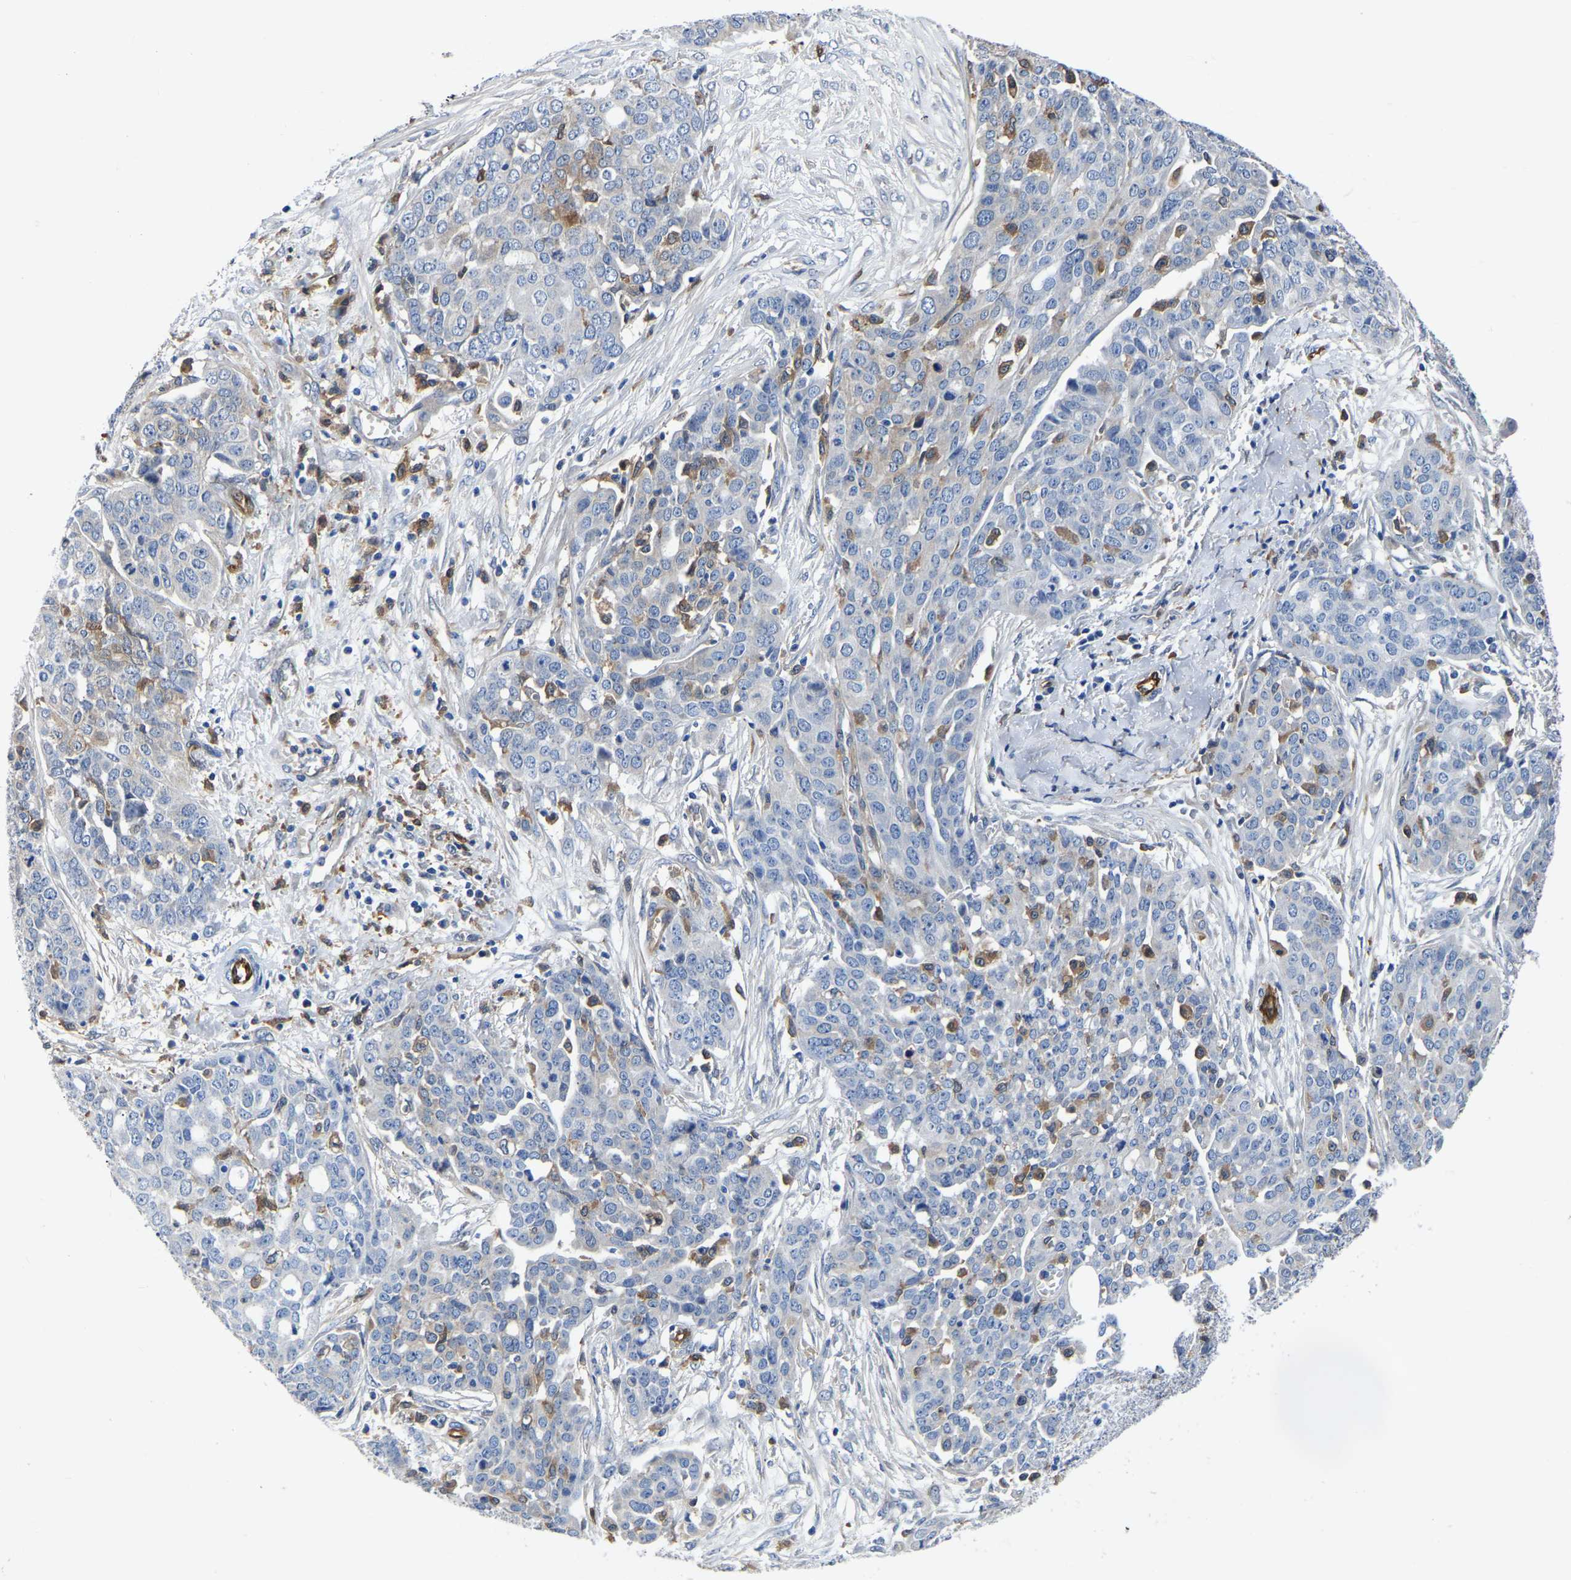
{"staining": {"intensity": "negative", "quantity": "none", "location": "none"}, "tissue": "ovarian cancer", "cell_type": "Tumor cells", "image_type": "cancer", "snomed": [{"axis": "morphology", "description": "Cystadenocarcinoma, serous, NOS"}, {"axis": "topography", "description": "Soft tissue"}, {"axis": "topography", "description": "Ovary"}], "caption": "Immunohistochemistry photomicrograph of serous cystadenocarcinoma (ovarian) stained for a protein (brown), which exhibits no staining in tumor cells.", "gene": "ATG2B", "patient": {"sex": "female", "age": 57}}